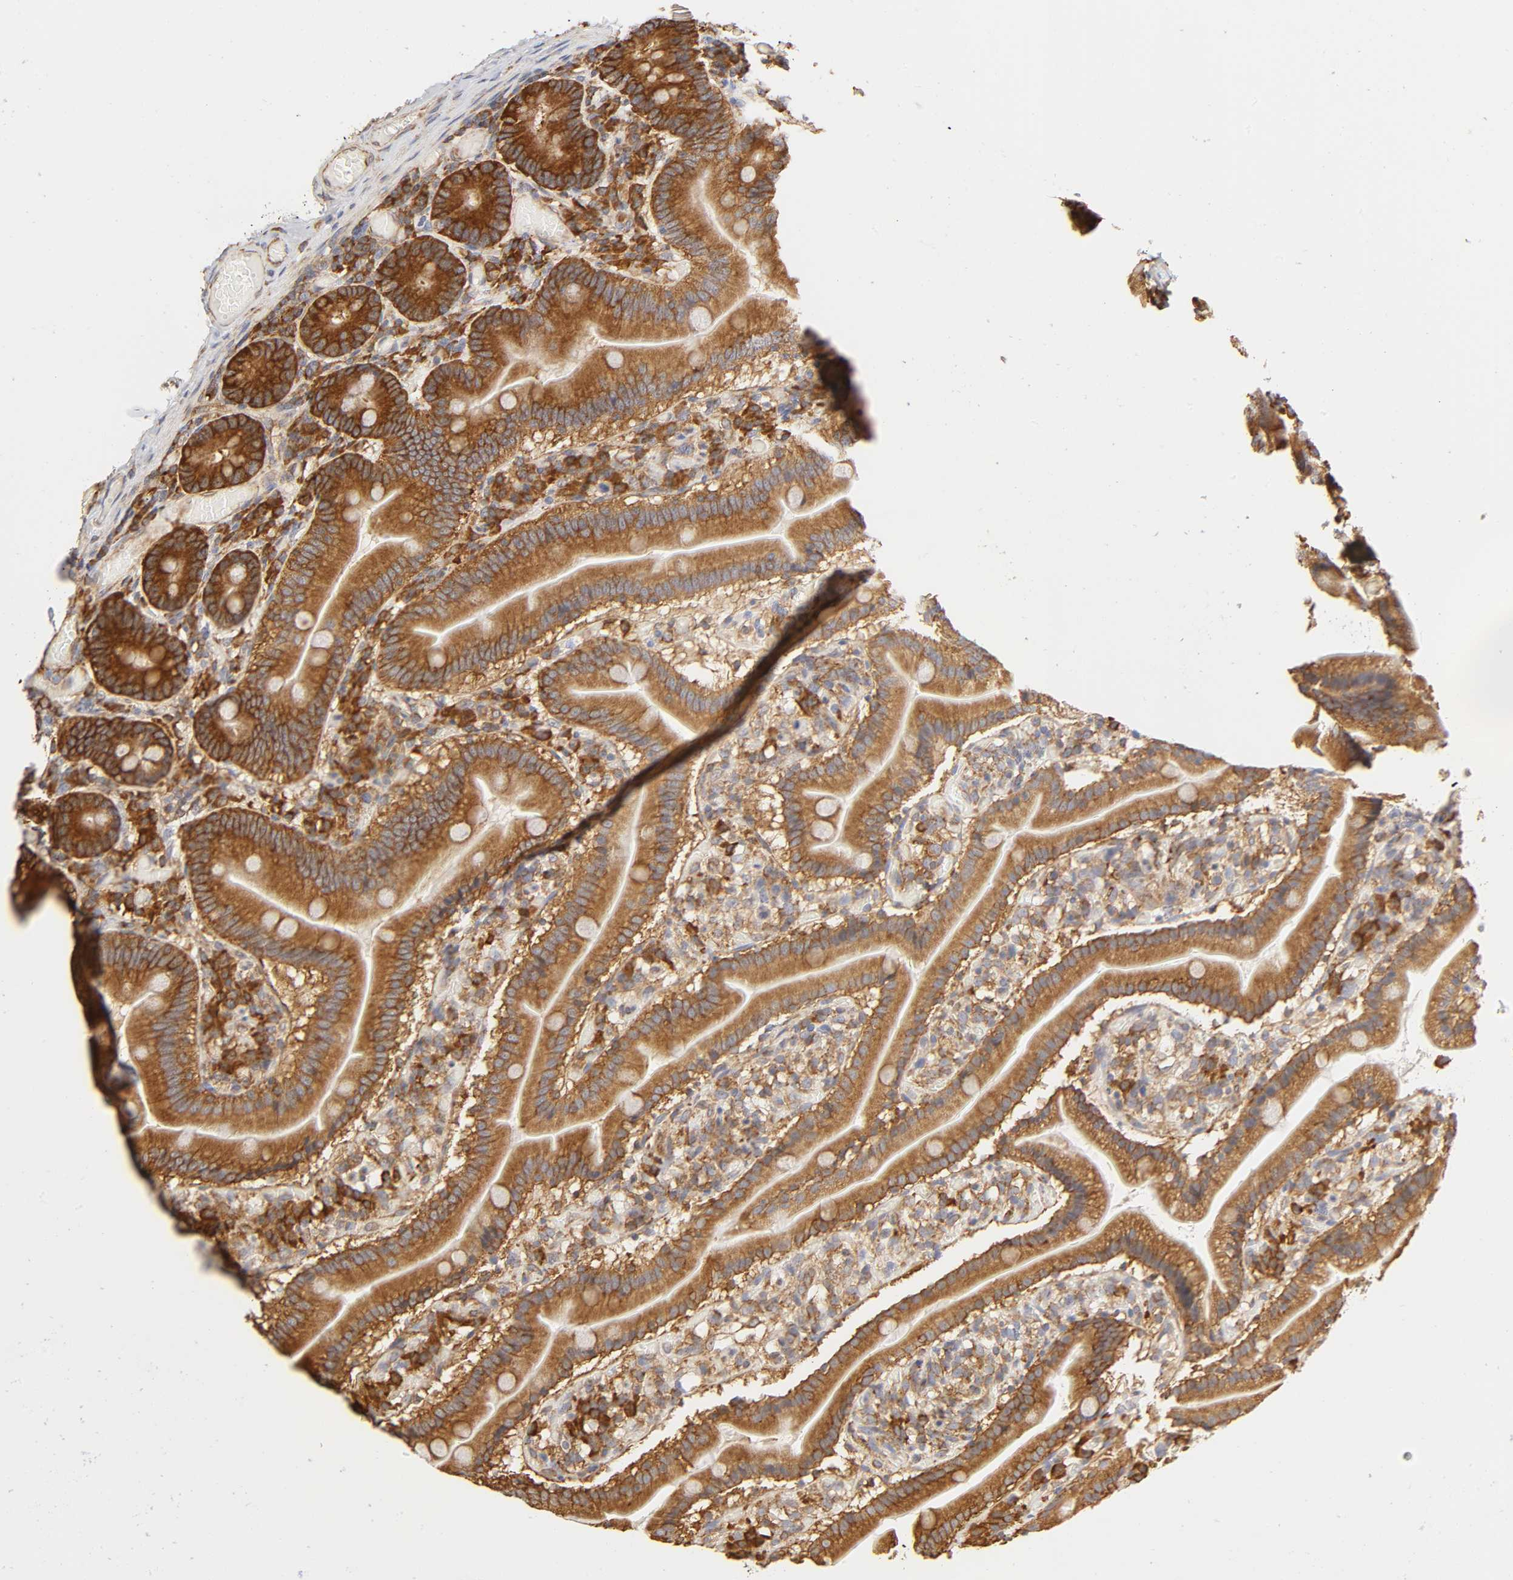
{"staining": {"intensity": "strong", "quantity": ">75%", "location": "cytoplasmic/membranous"}, "tissue": "duodenum", "cell_type": "Glandular cells", "image_type": "normal", "snomed": [{"axis": "morphology", "description": "Normal tissue, NOS"}, {"axis": "topography", "description": "Duodenum"}], "caption": "A brown stain highlights strong cytoplasmic/membranous positivity of a protein in glandular cells of normal duodenum. The staining is performed using DAB (3,3'-diaminobenzidine) brown chromogen to label protein expression. The nuclei are counter-stained blue using hematoxylin.", "gene": "RPL14", "patient": {"sex": "male", "age": 66}}